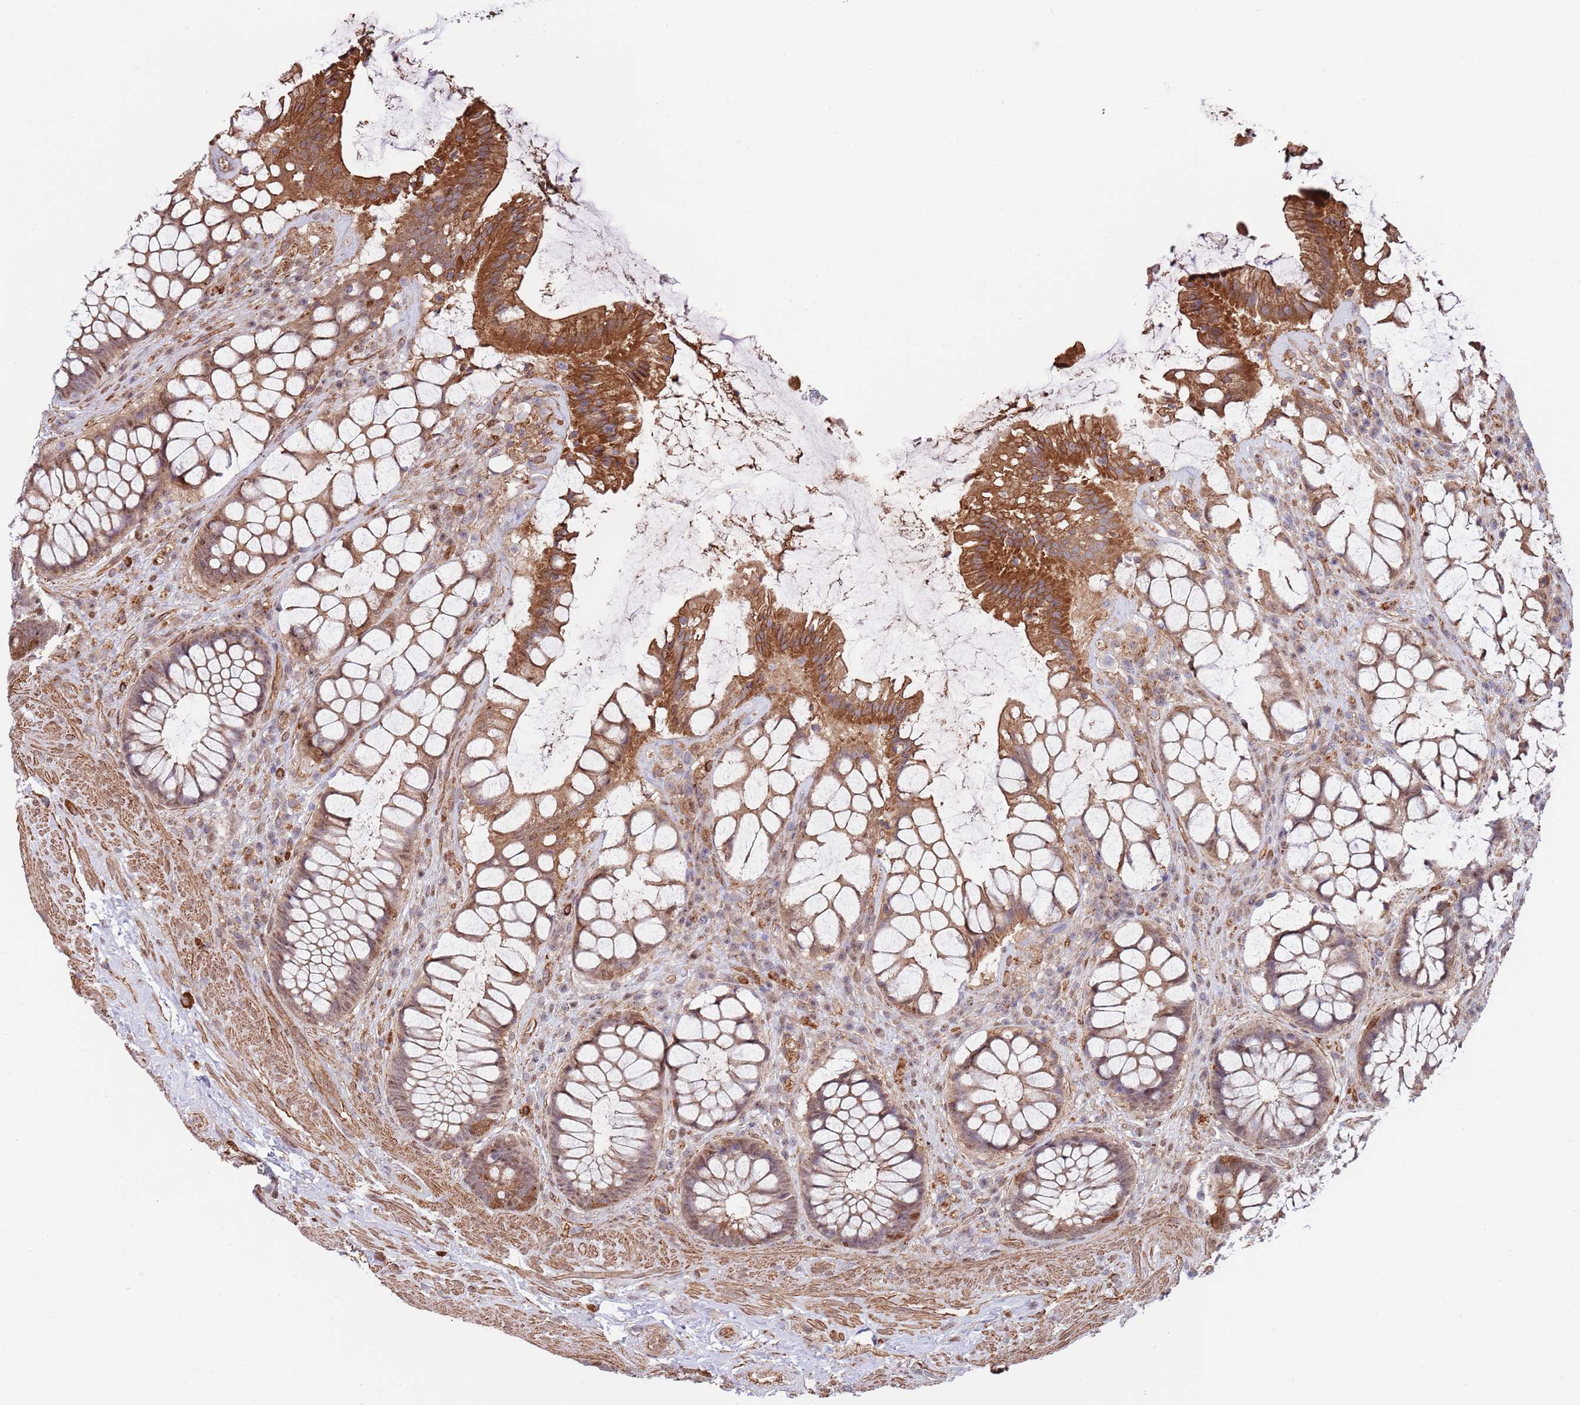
{"staining": {"intensity": "moderate", "quantity": ">75%", "location": "cytoplasmic/membranous,nuclear"}, "tissue": "rectum", "cell_type": "Glandular cells", "image_type": "normal", "snomed": [{"axis": "morphology", "description": "Normal tissue, NOS"}, {"axis": "topography", "description": "Rectum"}], "caption": "Unremarkable rectum reveals moderate cytoplasmic/membranous,nuclear positivity in about >75% of glandular cells, visualized by immunohistochemistry.", "gene": "BPNT1", "patient": {"sex": "female", "age": 58}}